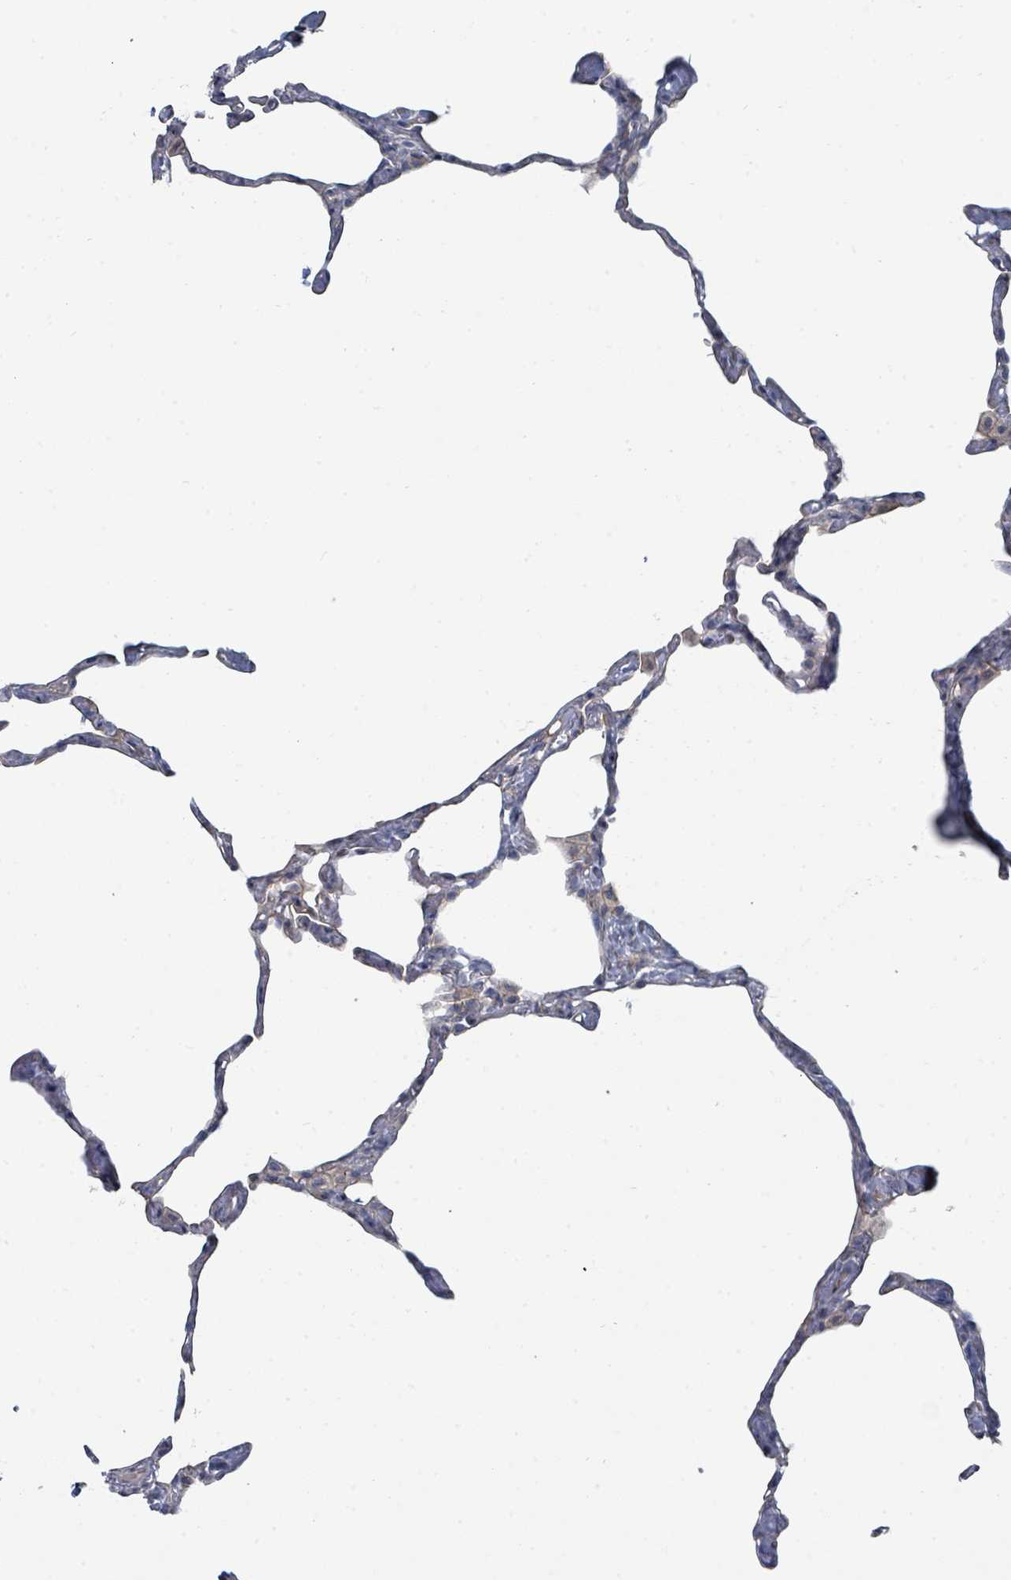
{"staining": {"intensity": "negative", "quantity": "none", "location": "none"}, "tissue": "lung", "cell_type": "Alveolar cells", "image_type": "normal", "snomed": [{"axis": "morphology", "description": "Normal tissue, NOS"}, {"axis": "topography", "description": "Lung"}], "caption": "DAB immunohistochemical staining of normal human lung displays no significant expression in alveolar cells.", "gene": "SLC25A45", "patient": {"sex": "male", "age": 65}}